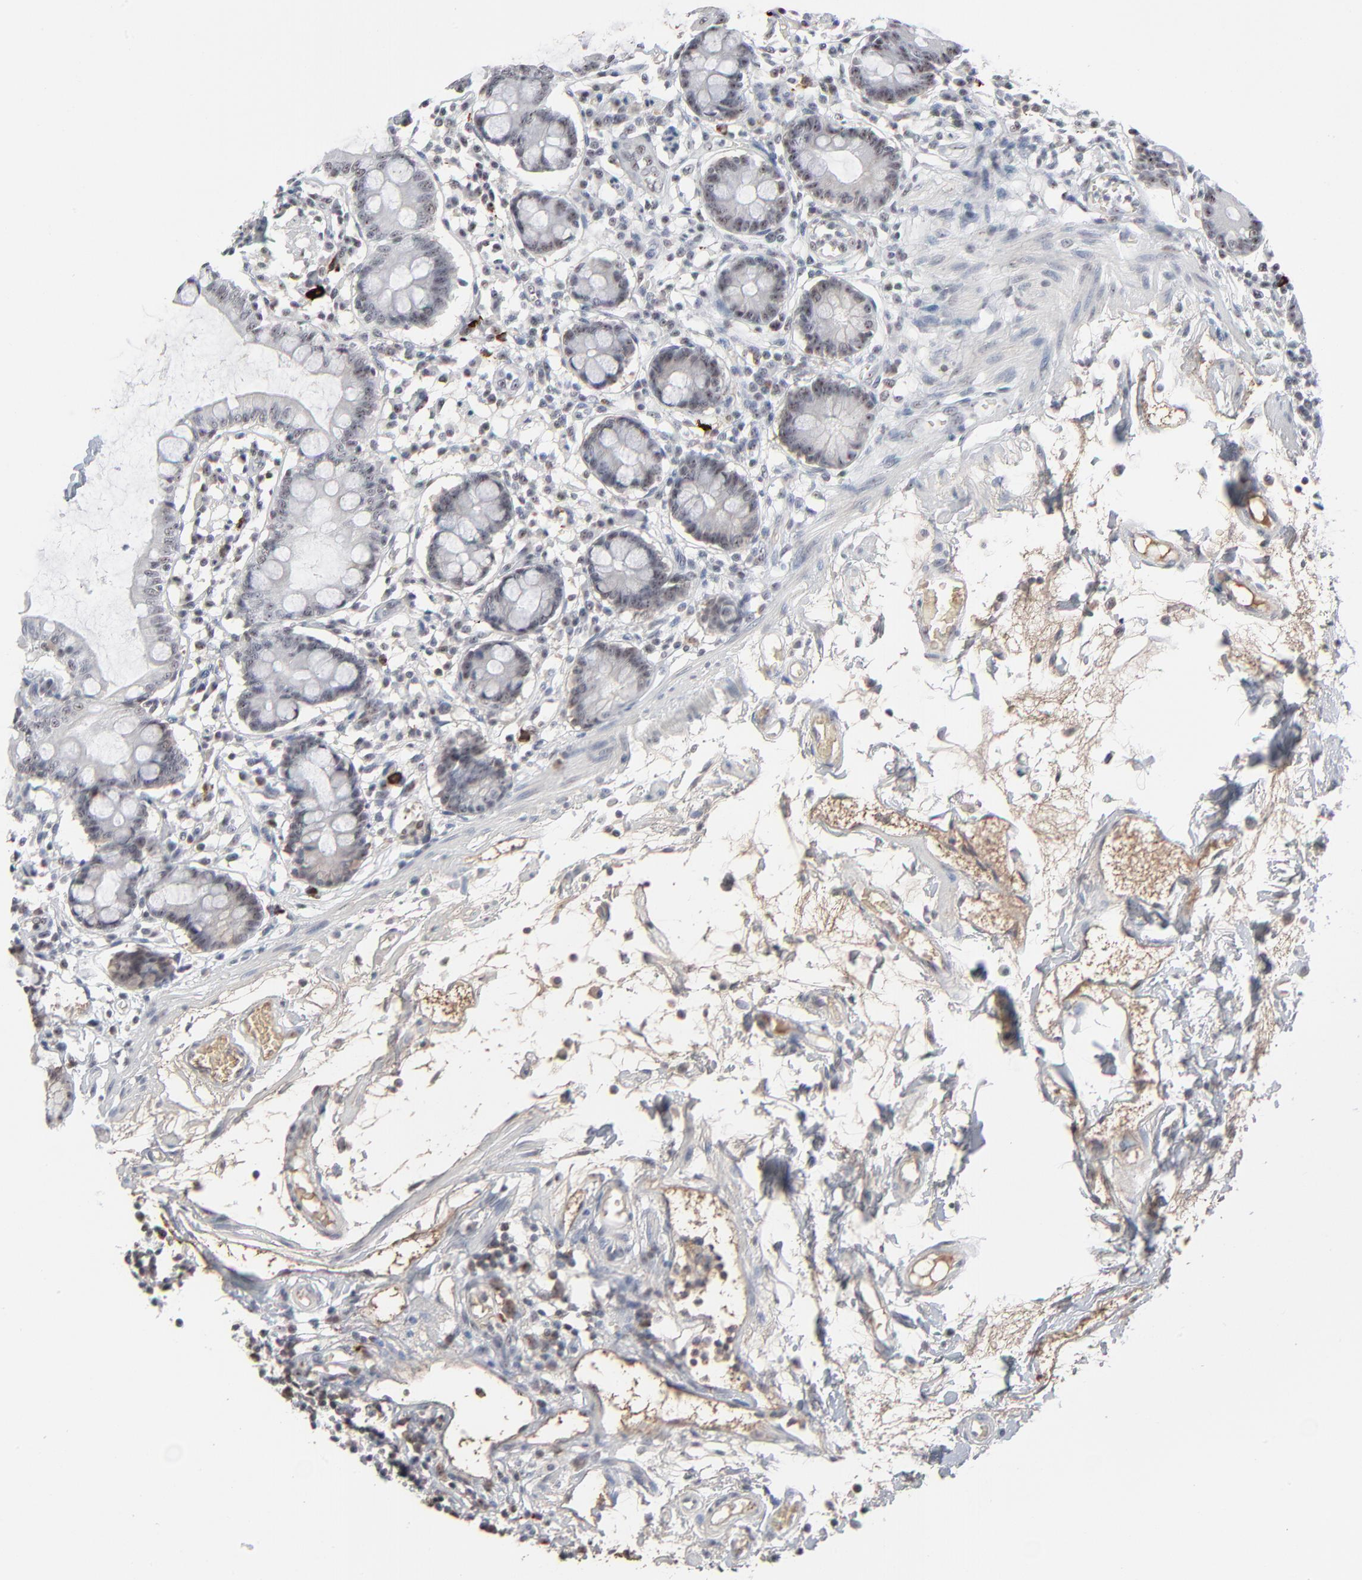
{"staining": {"intensity": "weak", "quantity": "<25%", "location": "nuclear"}, "tissue": "small intestine", "cell_type": "Glandular cells", "image_type": "normal", "snomed": [{"axis": "morphology", "description": "Normal tissue, NOS"}, {"axis": "topography", "description": "Small intestine"}], "caption": "Photomicrograph shows no significant protein staining in glandular cells of normal small intestine. (Brightfield microscopy of DAB (3,3'-diaminobenzidine) IHC at high magnification).", "gene": "MPHOSPH6", "patient": {"sex": "female", "age": 61}}